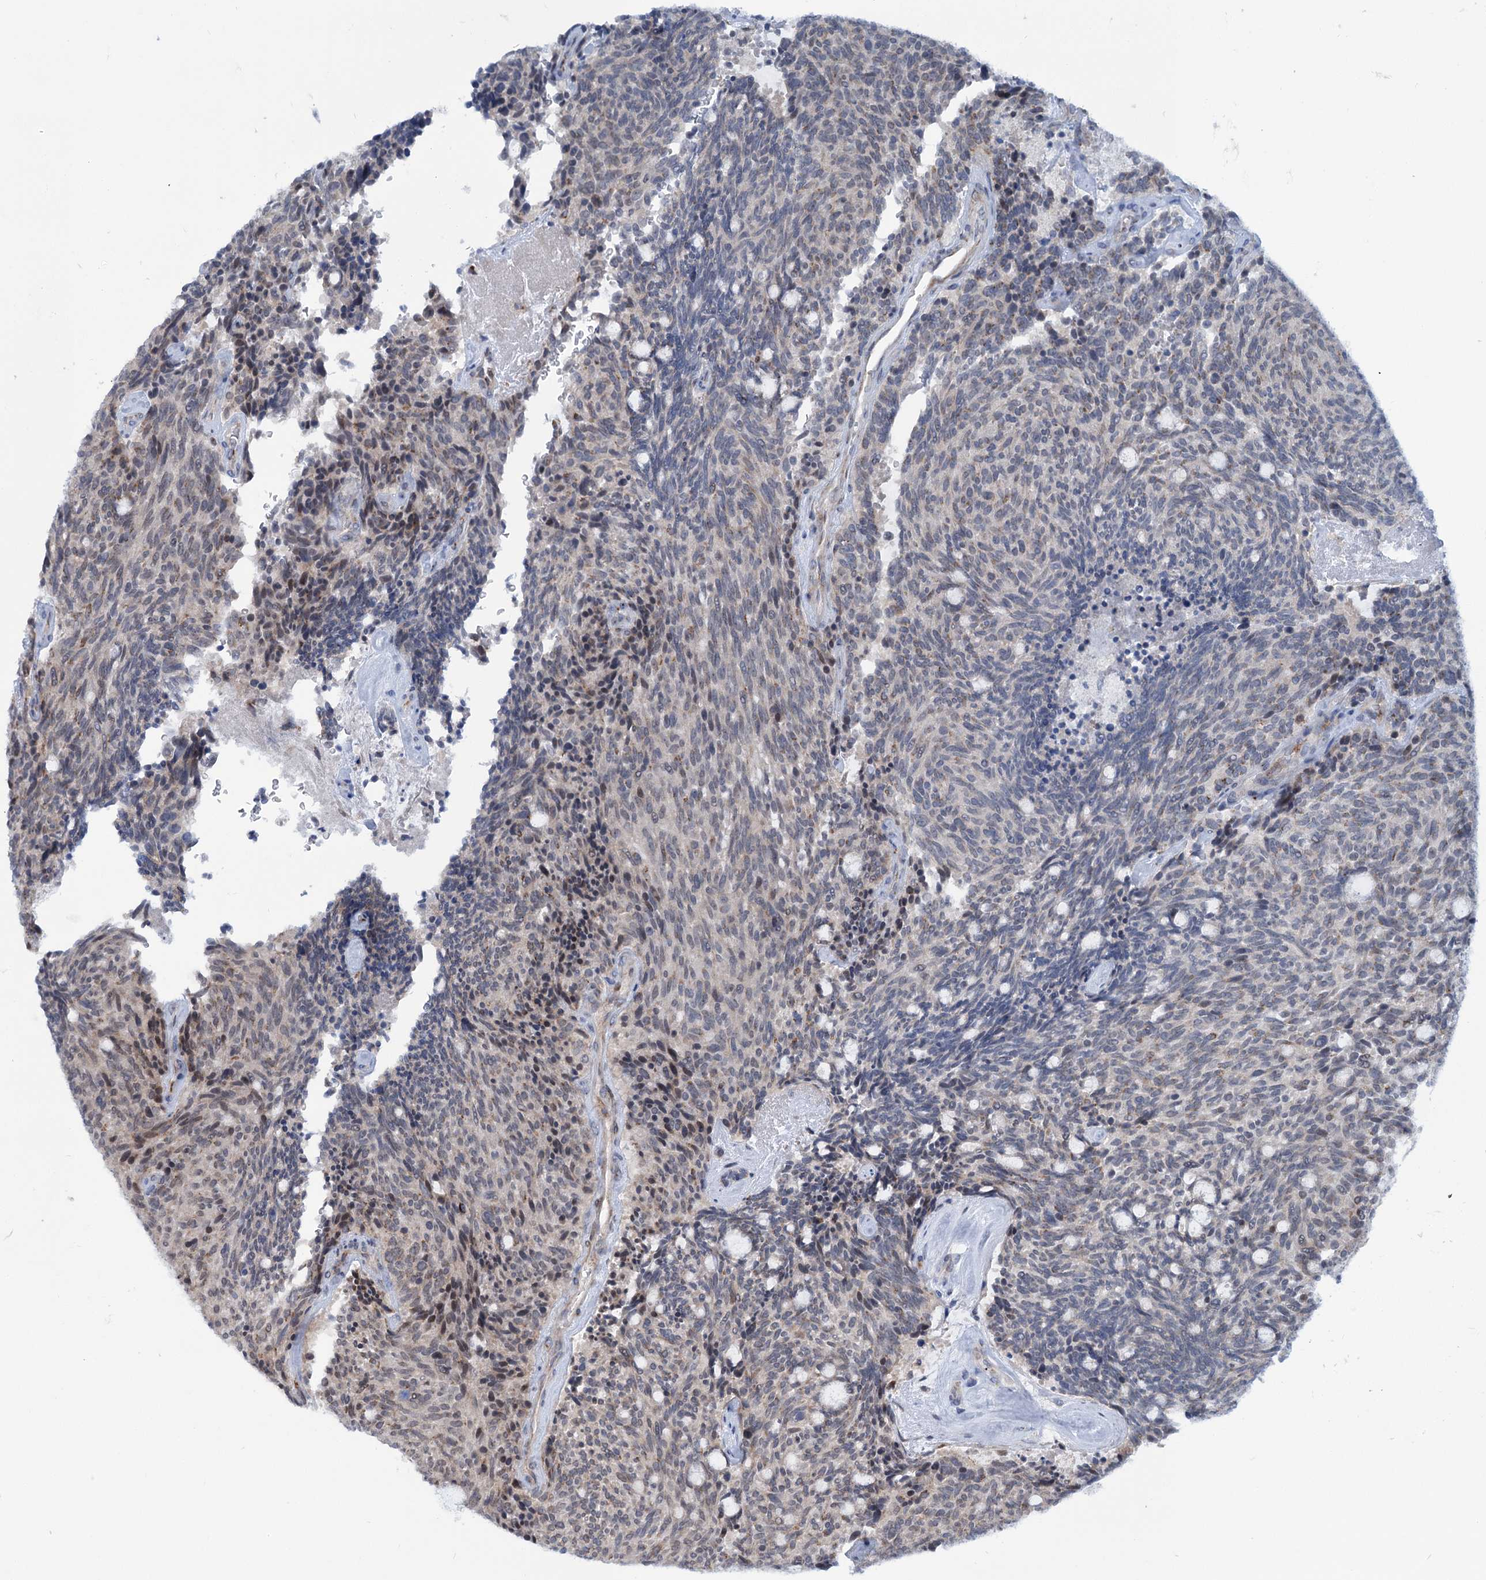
{"staining": {"intensity": "negative", "quantity": "none", "location": "none"}, "tissue": "carcinoid", "cell_type": "Tumor cells", "image_type": "cancer", "snomed": [{"axis": "morphology", "description": "Carcinoid, malignant, NOS"}, {"axis": "topography", "description": "Pancreas"}], "caption": "This is a image of IHC staining of carcinoid, which shows no expression in tumor cells.", "gene": "ELP4", "patient": {"sex": "female", "age": 54}}